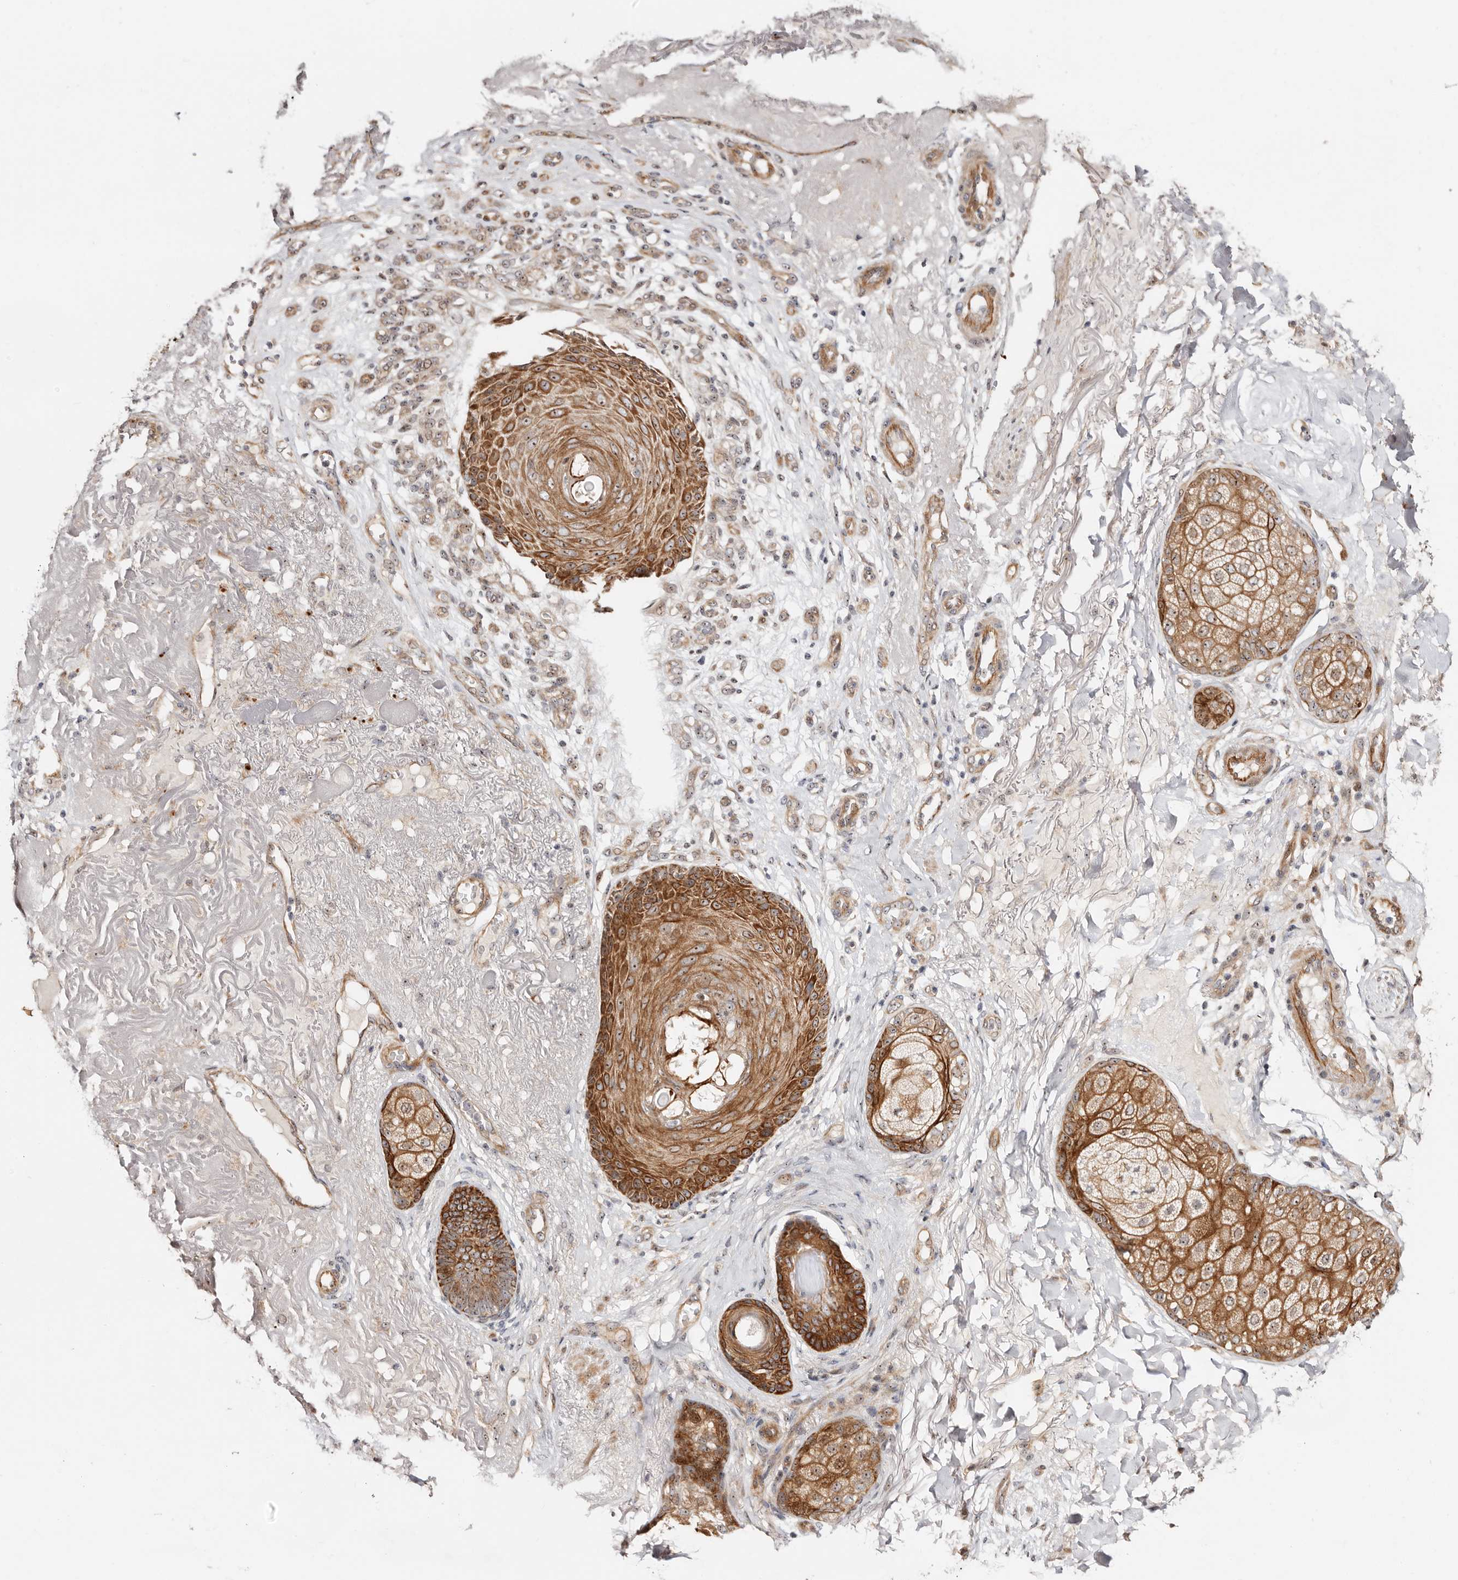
{"staining": {"intensity": "strong", "quantity": ">75%", "location": "cytoplasmic/membranous,nuclear"}, "tissue": "skin cancer", "cell_type": "Tumor cells", "image_type": "cancer", "snomed": [{"axis": "morphology", "description": "Squamous cell carcinoma, NOS"}, {"axis": "topography", "description": "Skin"}], "caption": "Human skin cancer (squamous cell carcinoma) stained with a protein marker demonstrates strong staining in tumor cells.", "gene": "ODF2L", "patient": {"sex": "female", "age": 88}}